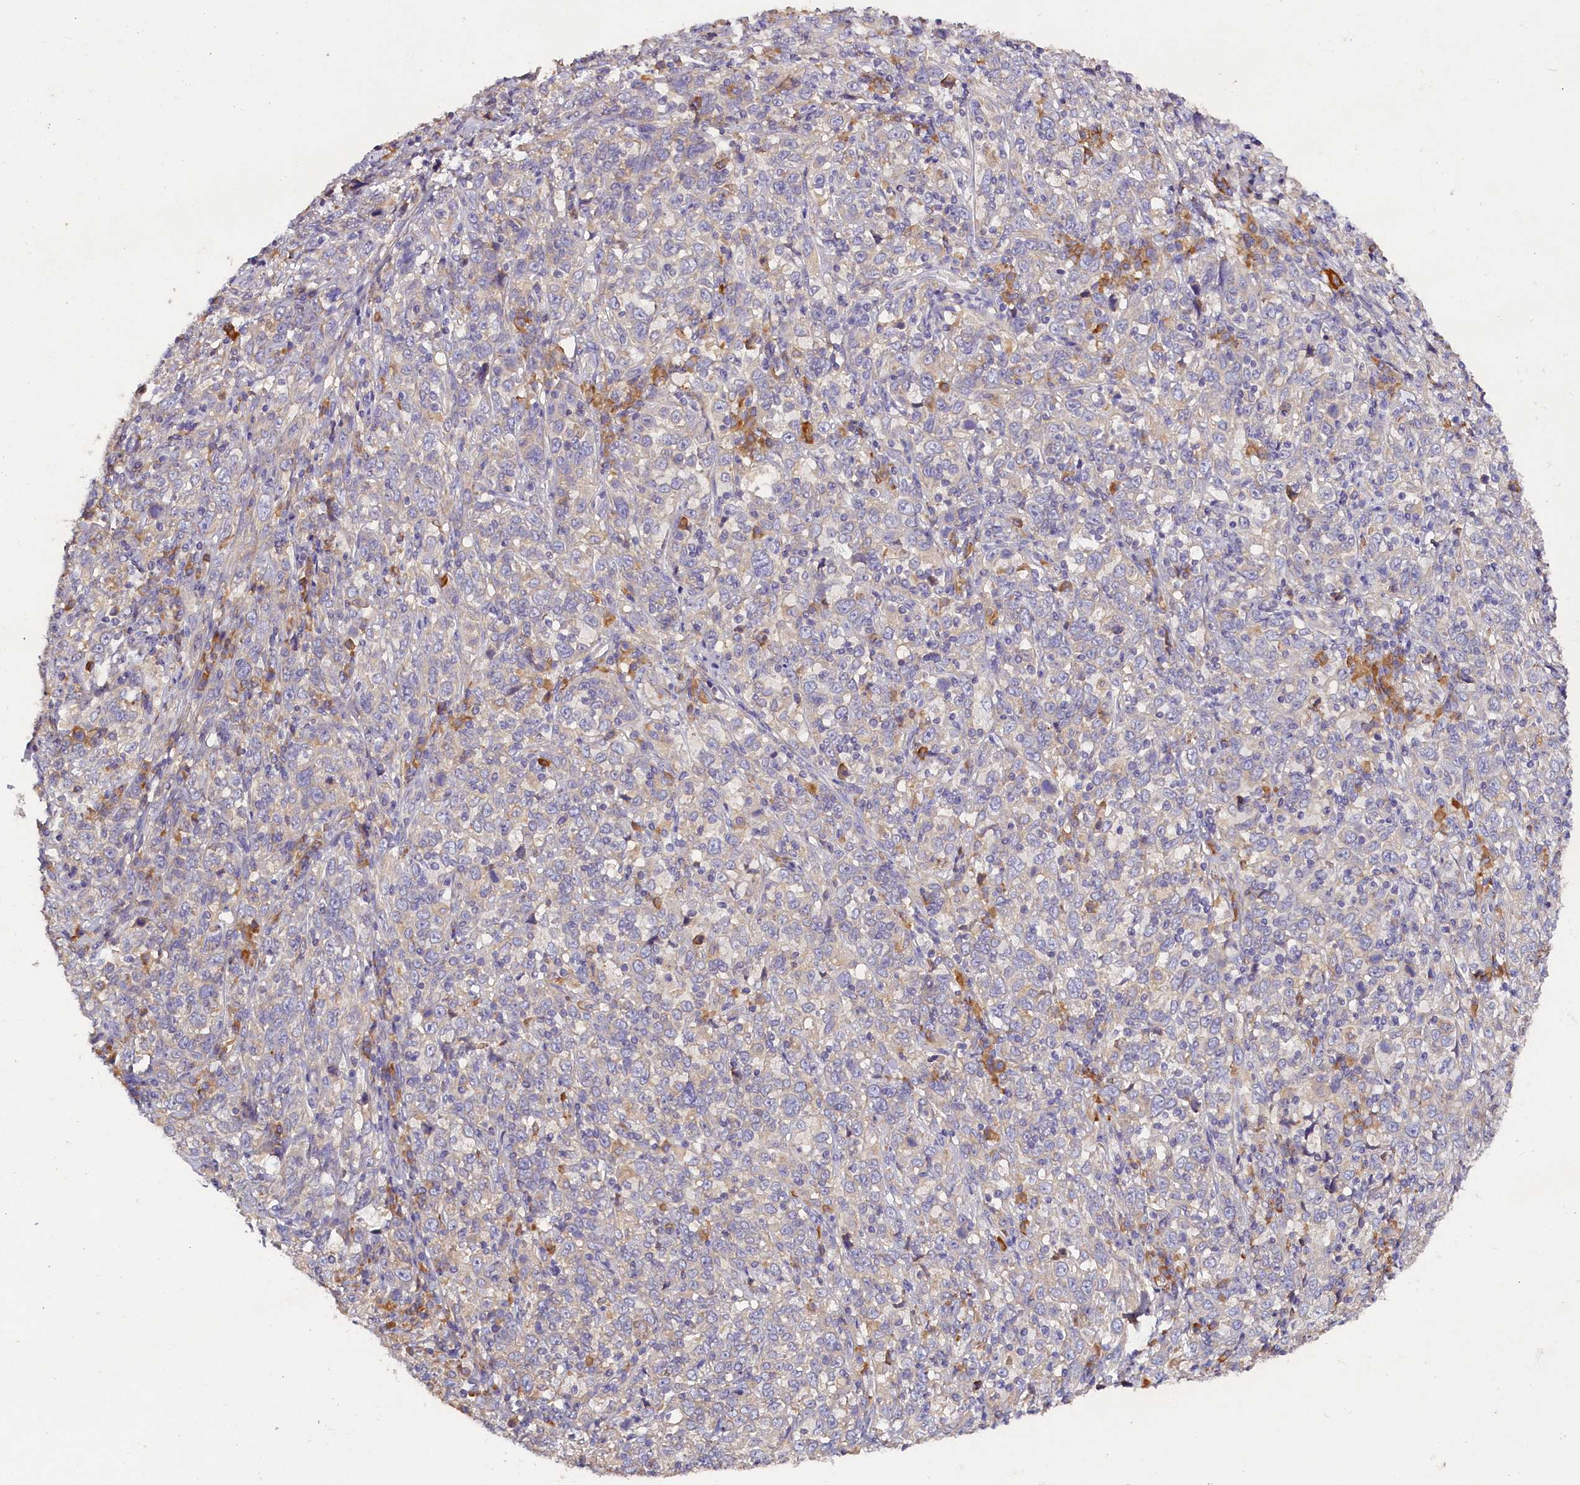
{"staining": {"intensity": "negative", "quantity": "none", "location": "none"}, "tissue": "cervical cancer", "cell_type": "Tumor cells", "image_type": "cancer", "snomed": [{"axis": "morphology", "description": "Squamous cell carcinoma, NOS"}, {"axis": "topography", "description": "Cervix"}], "caption": "Tumor cells show no significant positivity in cervical cancer.", "gene": "ST7L", "patient": {"sex": "female", "age": 46}}